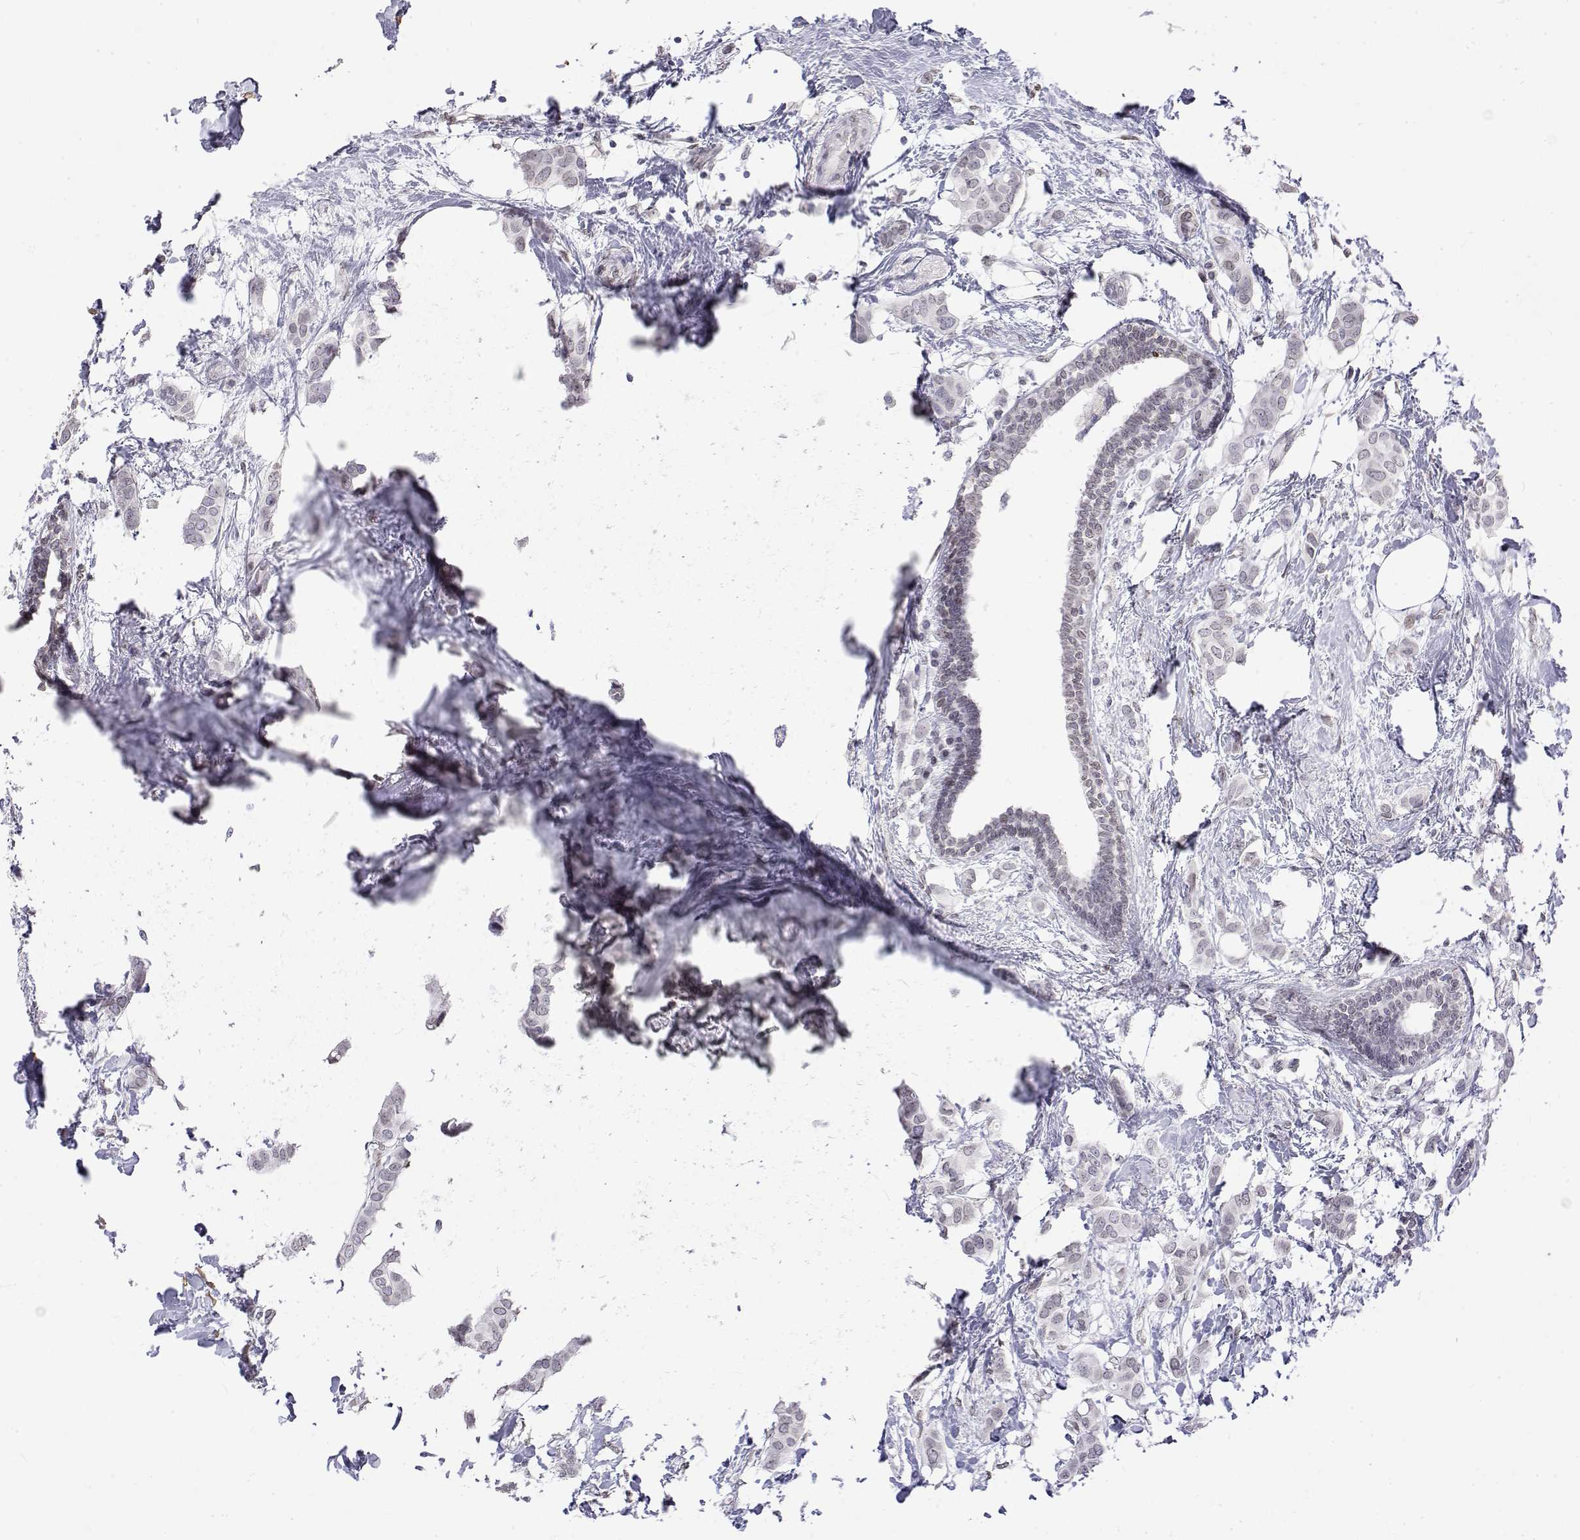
{"staining": {"intensity": "negative", "quantity": "none", "location": "none"}, "tissue": "breast cancer", "cell_type": "Tumor cells", "image_type": "cancer", "snomed": [{"axis": "morphology", "description": "Duct carcinoma"}, {"axis": "topography", "description": "Breast"}], "caption": "The micrograph exhibits no staining of tumor cells in infiltrating ductal carcinoma (breast). (DAB (3,3'-diaminobenzidine) immunohistochemistry with hematoxylin counter stain).", "gene": "ZNF532", "patient": {"sex": "female", "age": 62}}